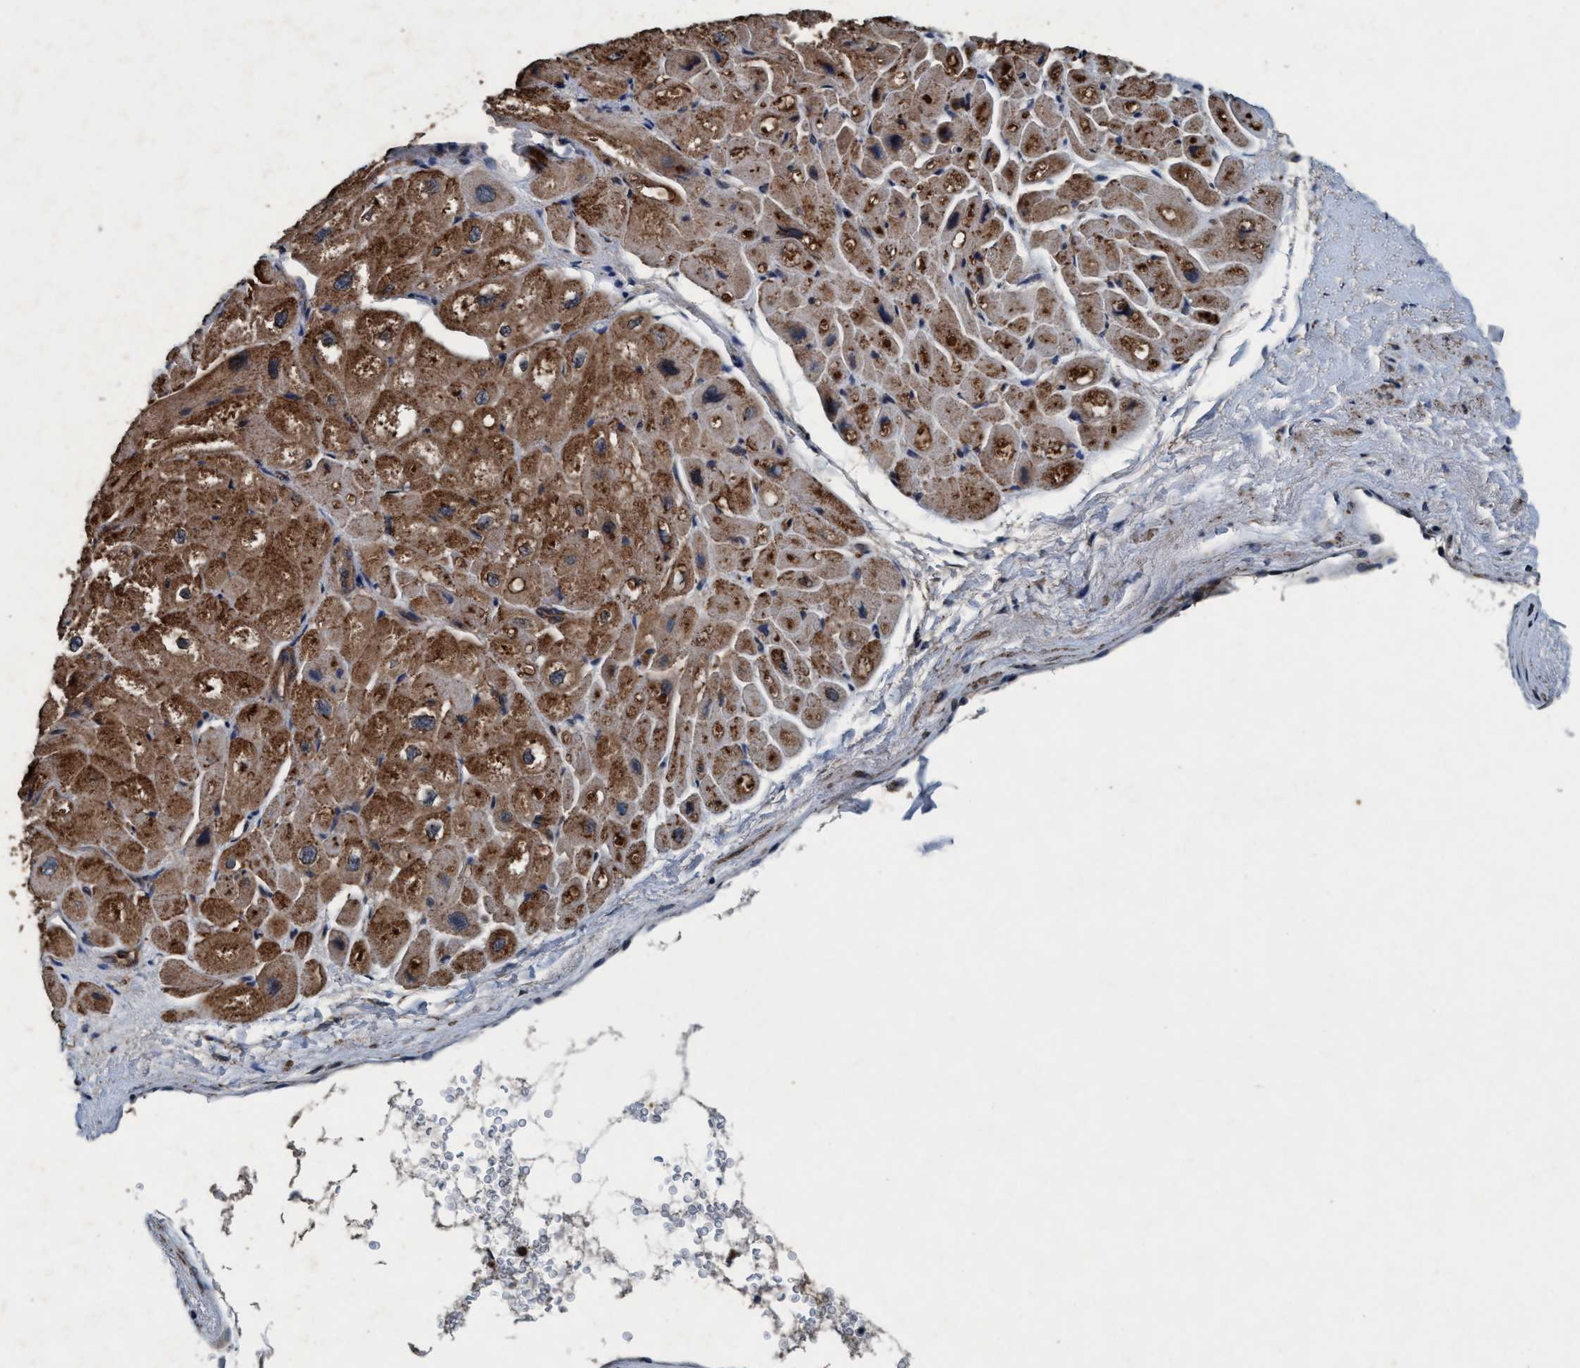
{"staining": {"intensity": "moderate", "quantity": "<25%", "location": "cytoplasmic/membranous"}, "tissue": "heart muscle", "cell_type": "Cardiomyocytes", "image_type": "normal", "snomed": [{"axis": "morphology", "description": "Normal tissue, NOS"}, {"axis": "topography", "description": "Heart"}], "caption": "Cardiomyocytes demonstrate moderate cytoplasmic/membranous staining in approximately <25% of cells in benign heart muscle. Ihc stains the protein in brown and the nuclei are stained blue.", "gene": "AKT1S1", "patient": {"sex": "male", "age": 49}}